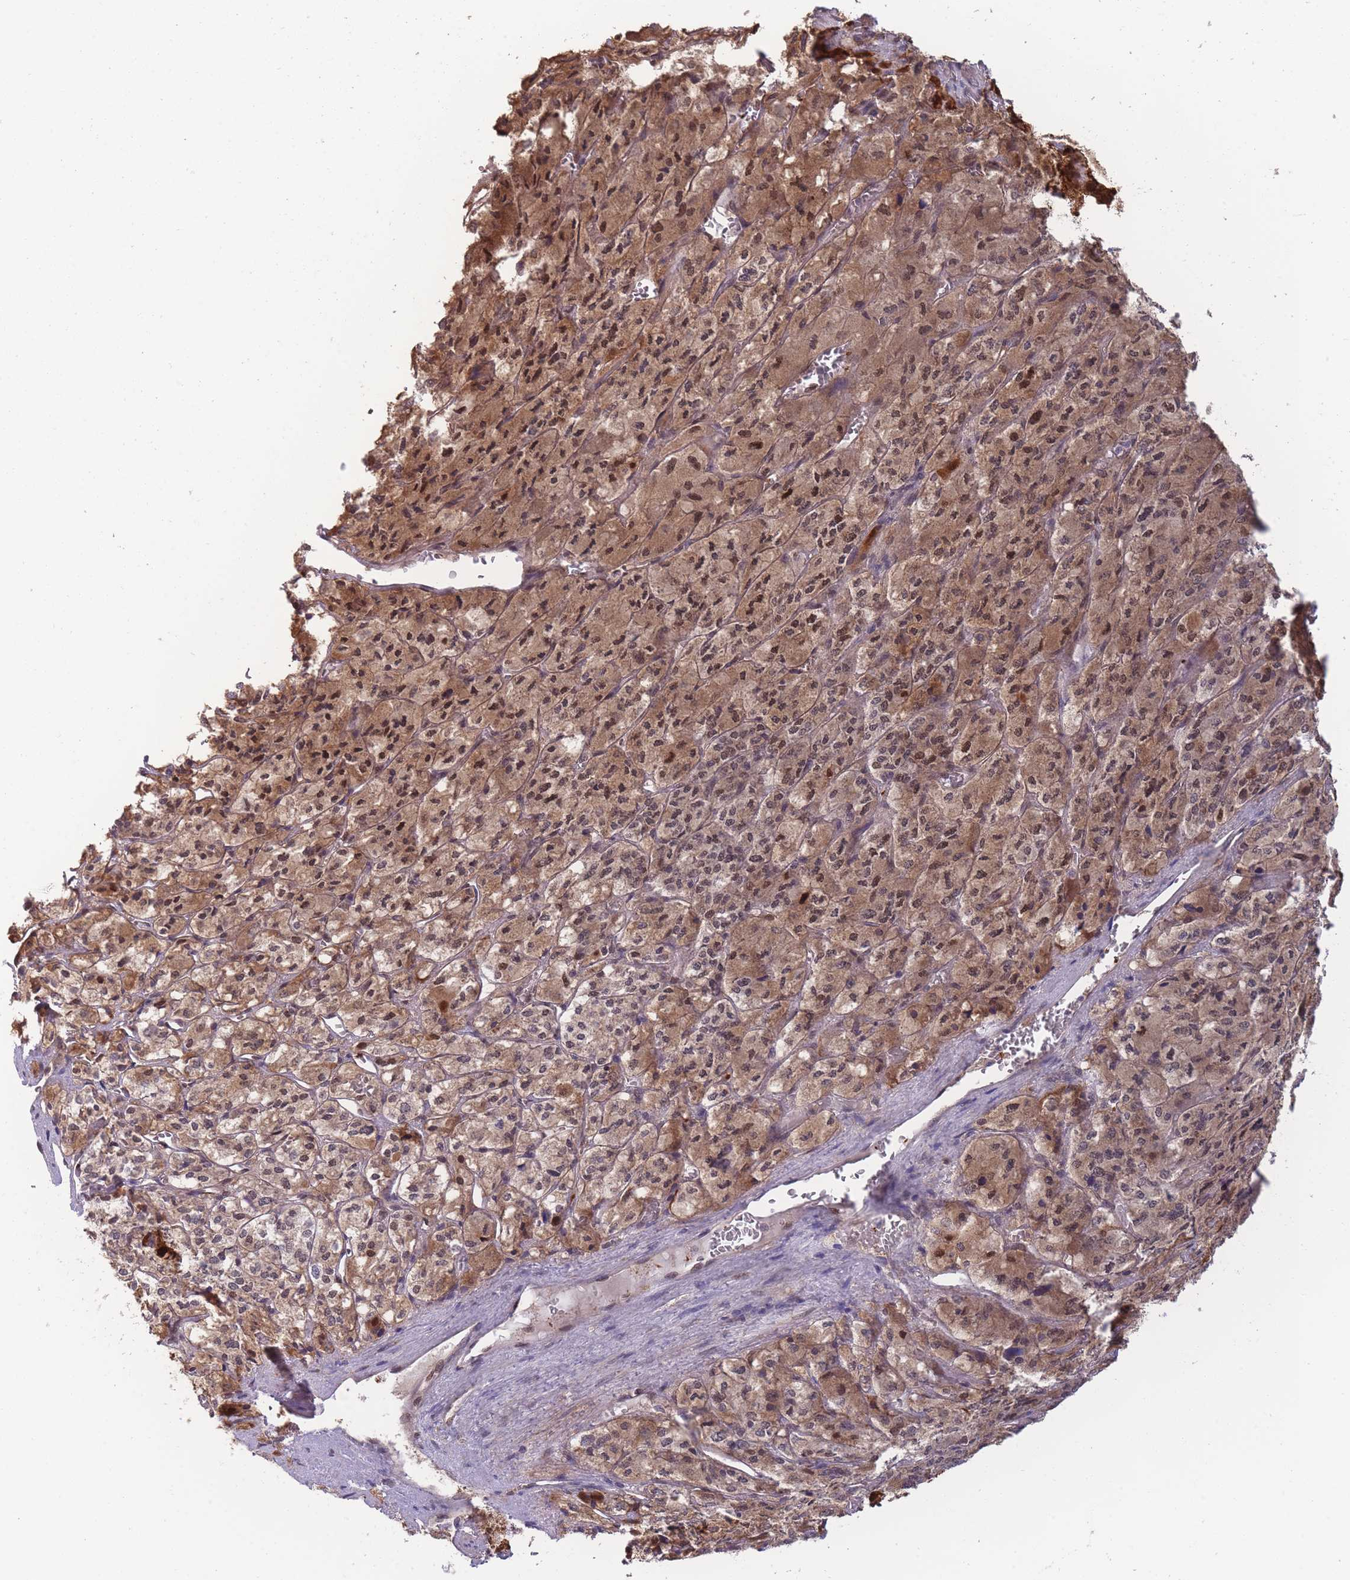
{"staining": {"intensity": "moderate", "quantity": ">75%", "location": "cytoplasmic/membranous,nuclear"}, "tissue": "adrenal gland", "cell_type": "Glandular cells", "image_type": "normal", "snomed": [{"axis": "morphology", "description": "Normal tissue, NOS"}, {"axis": "topography", "description": "Adrenal gland"}], "caption": "A brown stain highlights moderate cytoplasmic/membranous,nuclear expression of a protein in glandular cells of unremarkable adrenal gland.", "gene": "NSFL1C", "patient": {"sex": "female", "age": 41}}